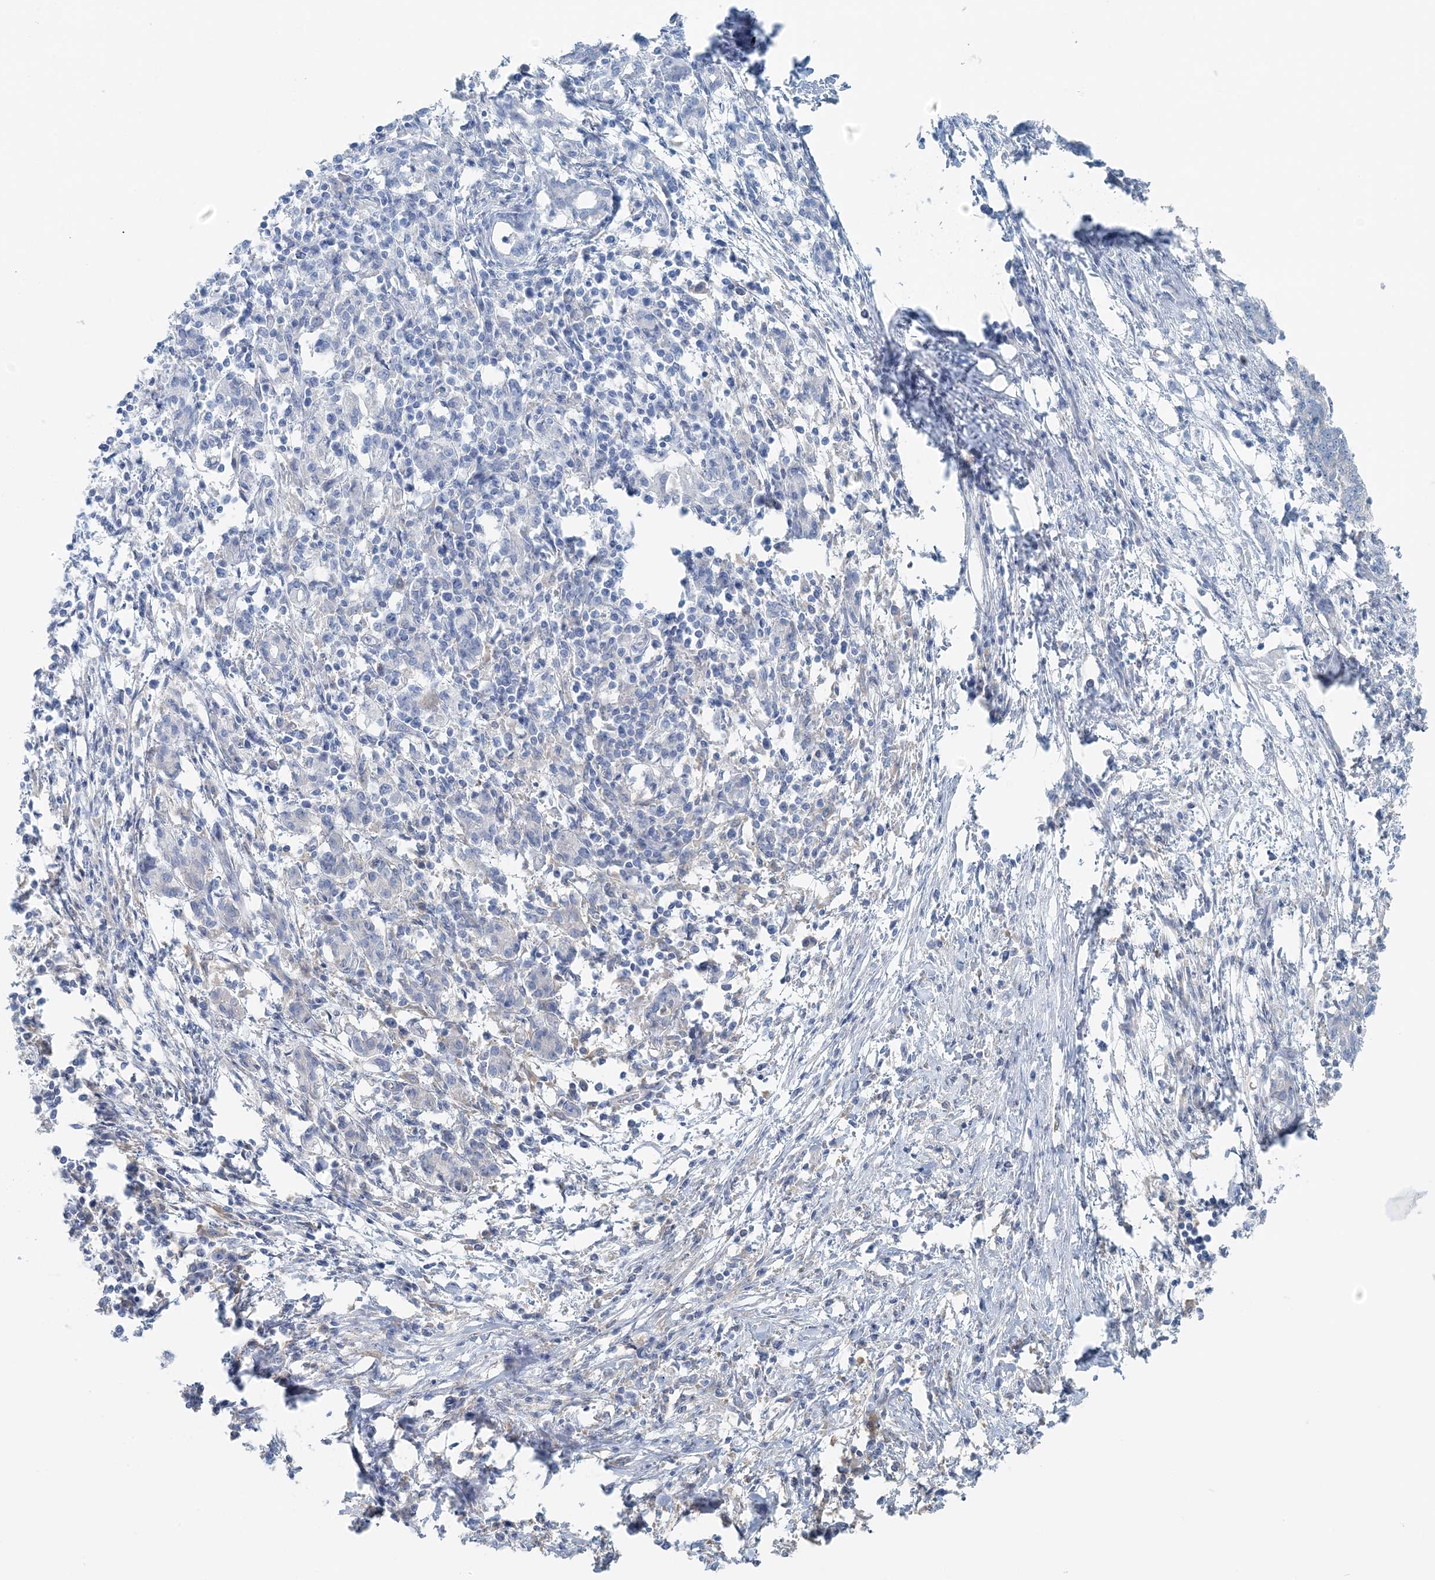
{"staining": {"intensity": "negative", "quantity": "none", "location": "none"}, "tissue": "pancreatic cancer", "cell_type": "Tumor cells", "image_type": "cancer", "snomed": [{"axis": "morphology", "description": "Adenocarcinoma, NOS"}, {"axis": "topography", "description": "Pancreas"}], "caption": "Tumor cells show no significant positivity in pancreatic cancer (adenocarcinoma).", "gene": "SNX2", "patient": {"sex": "female", "age": 55}}